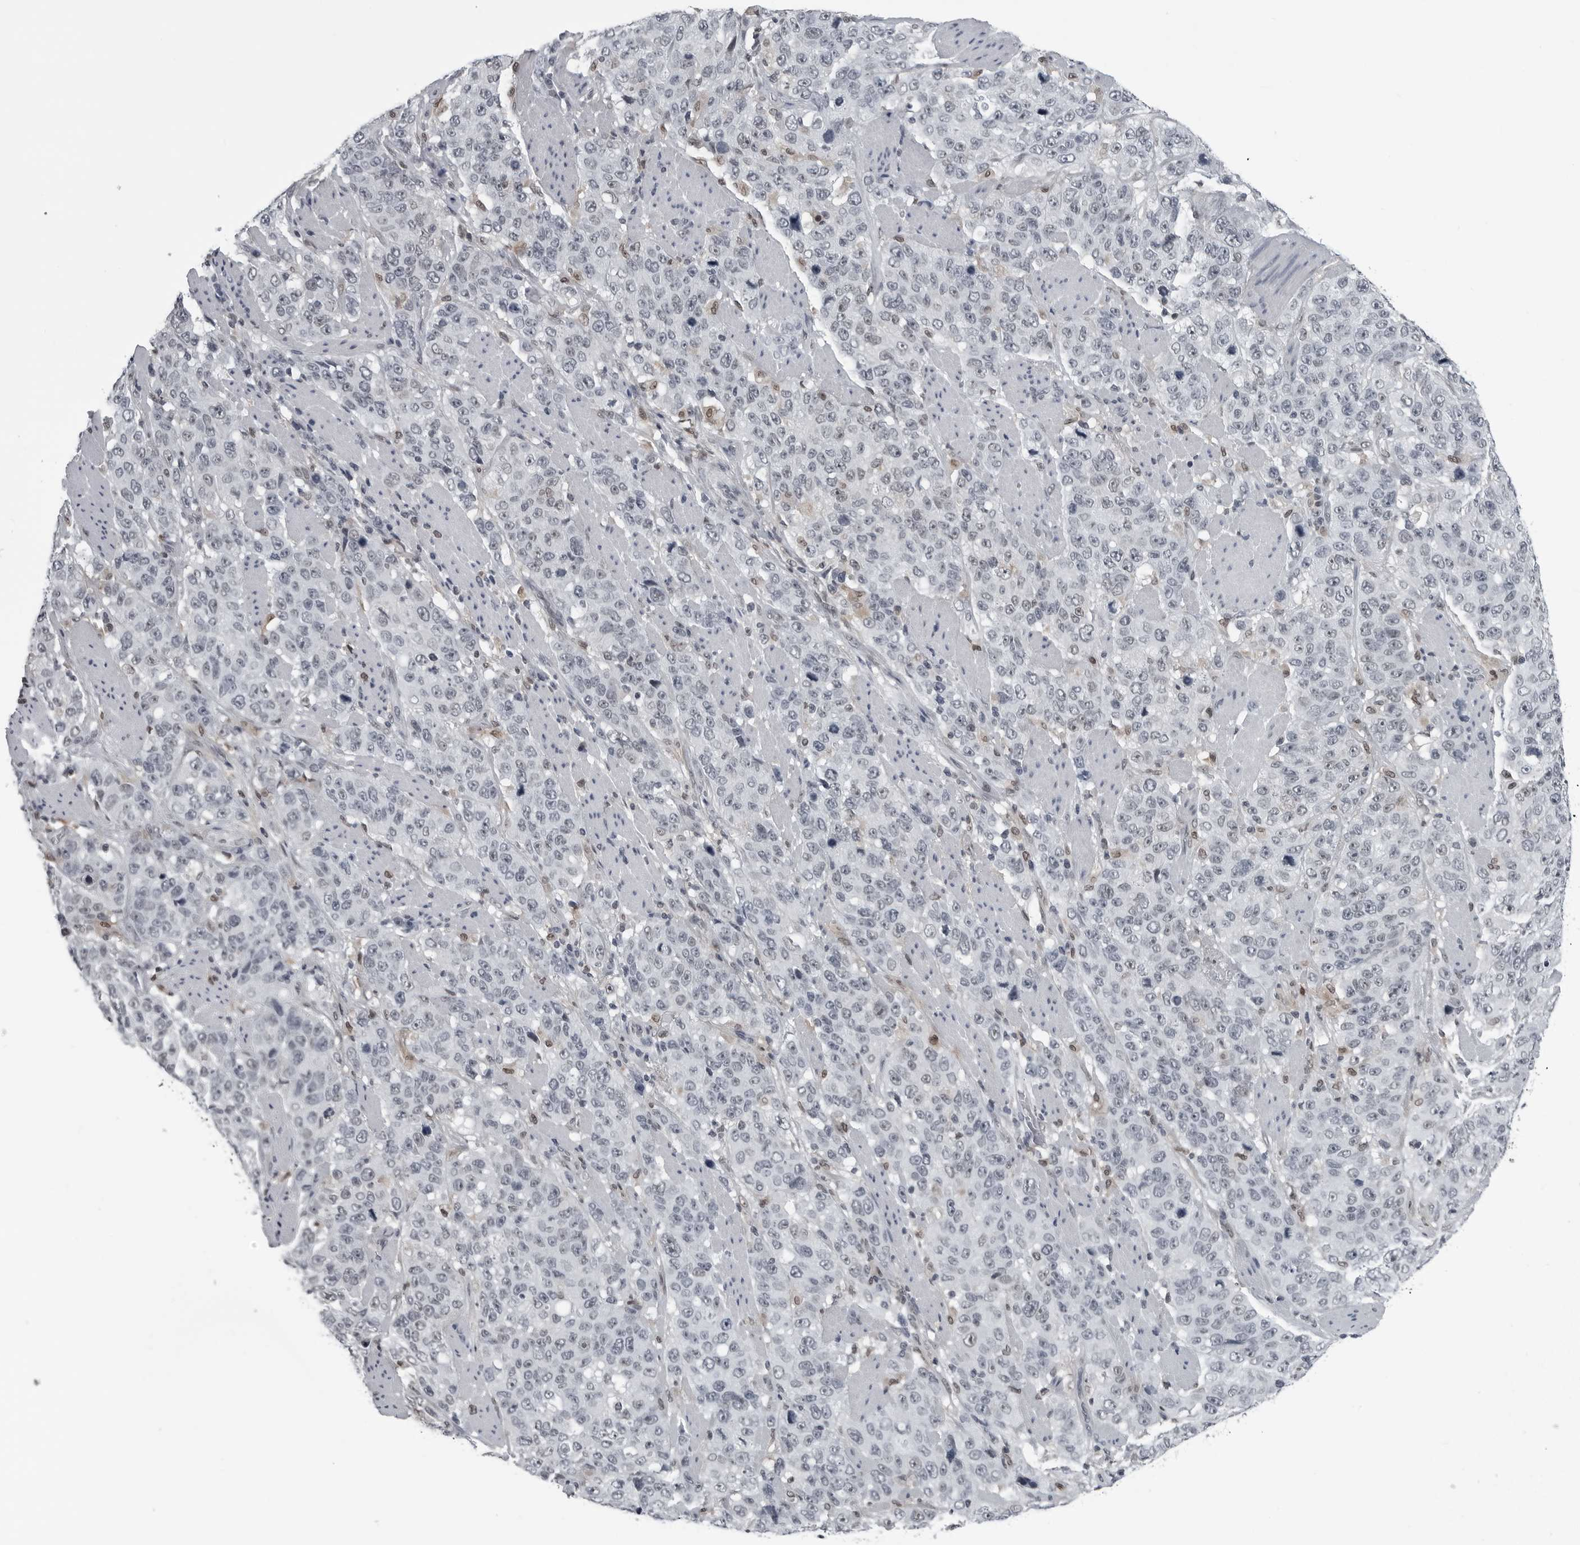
{"staining": {"intensity": "negative", "quantity": "none", "location": "none"}, "tissue": "stomach cancer", "cell_type": "Tumor cells", "image_type": "cancer", "snomed": [{"axis": "morphology", "description": "Adenocarcinoma, NOS"}, {"axis": "topography", "description": "Stomach"}], "caption": "Tumor cells show no significant protein positivity in stomach cancer.", "gene": "AKR1A1", "patient": {"sex": "male", "age": 48}}